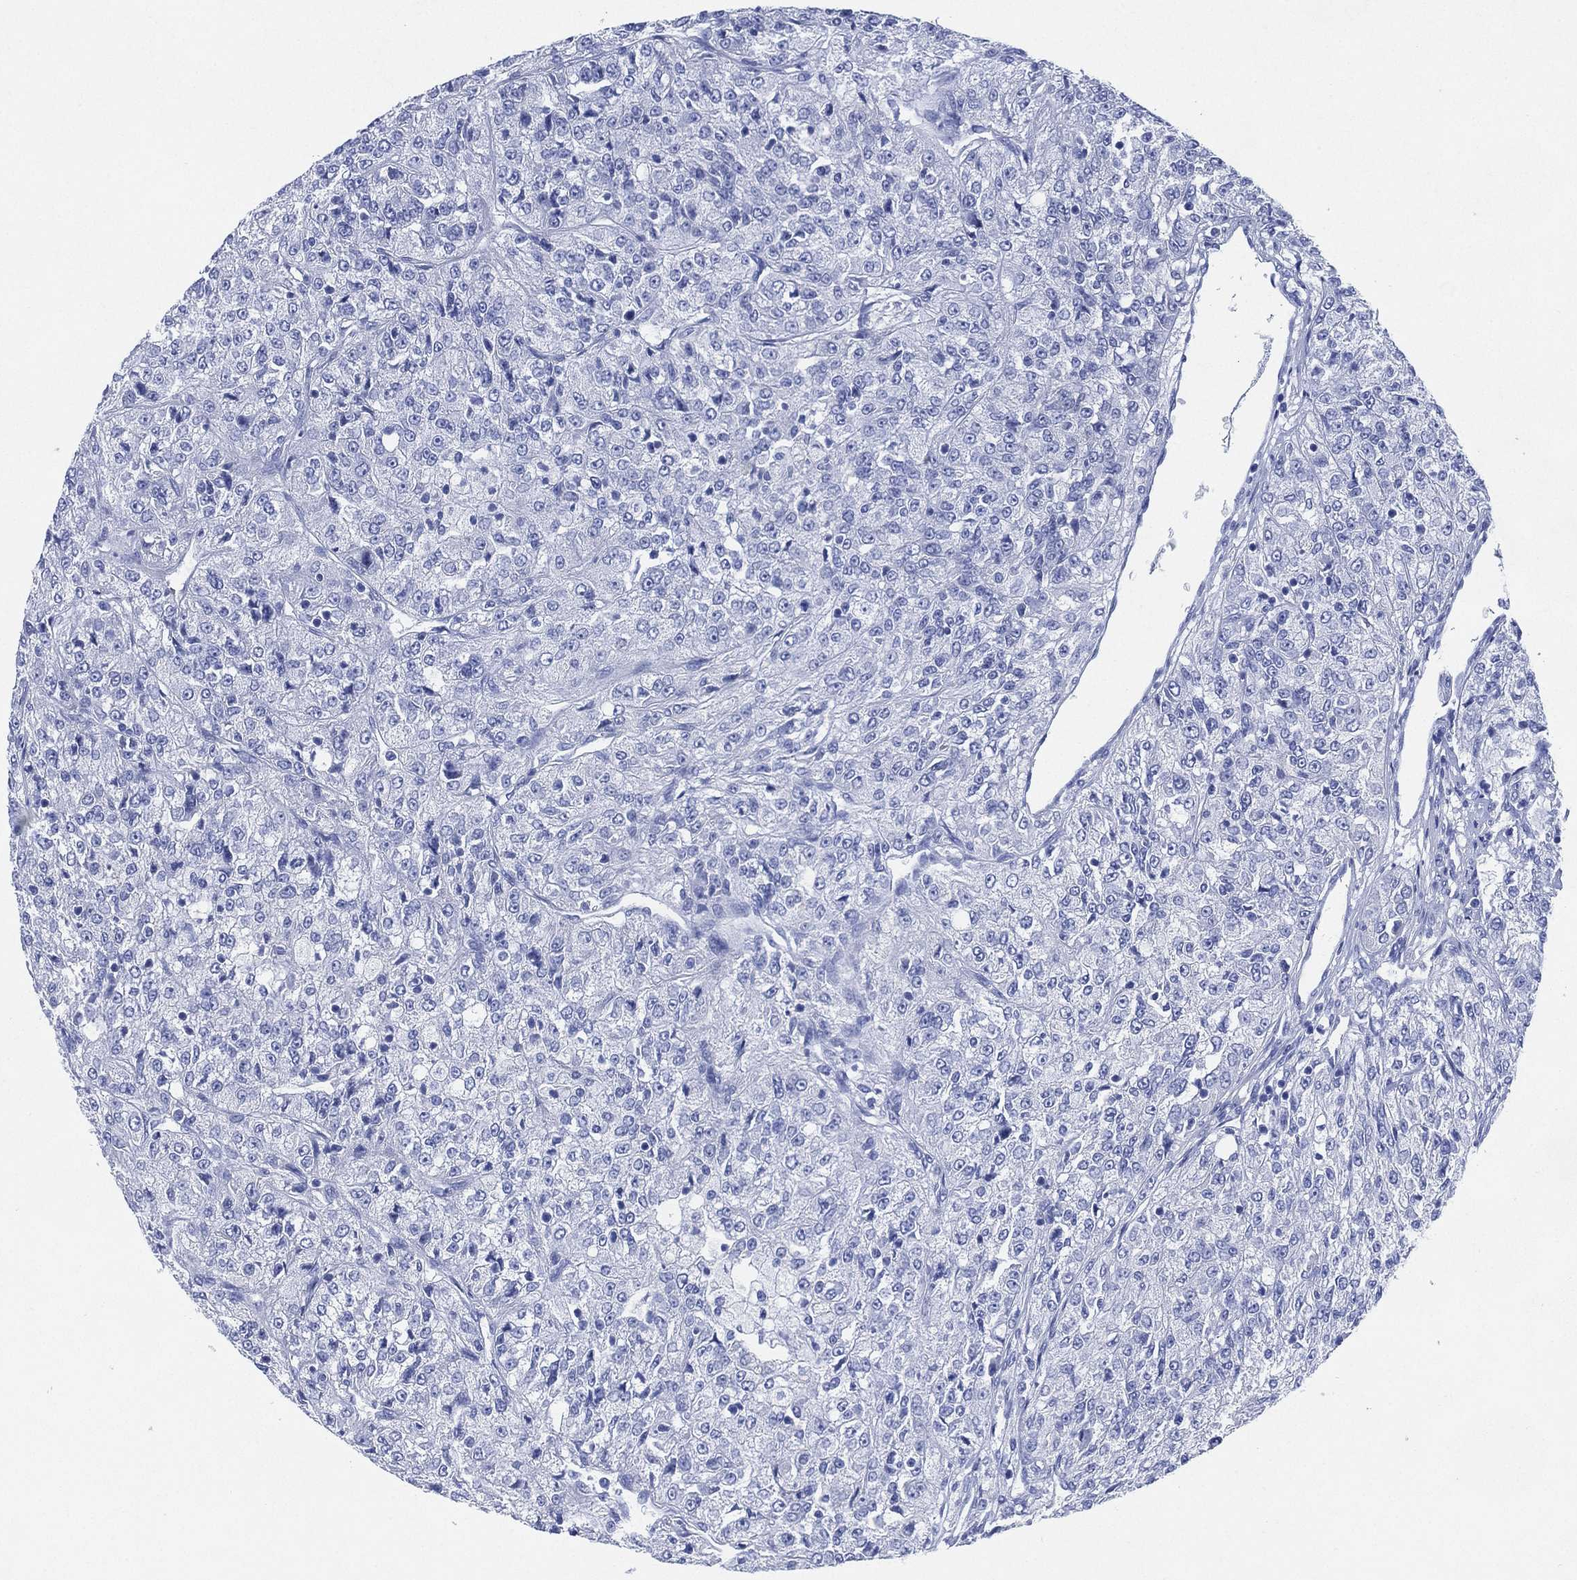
{"staining": {"intensity": "negative", "quantity": "none", "location": "none"}, "tissue": "renal cancer", "cell_type": "Tumor cells", "image_type": "cancer", "snomed": [{"axis": "morphology", "description": "Adenocarcinoma, NOS"}, {"axis": "topography", "description": "Kidney"}], "caption": "A high-resolution image shows immunohistochemistry staining of adenocarcinoma (renal), which shows no significant expression in tumor cells.", "gene": "SIGLECL1", "patient": {"sex": "female", "age": 63}}